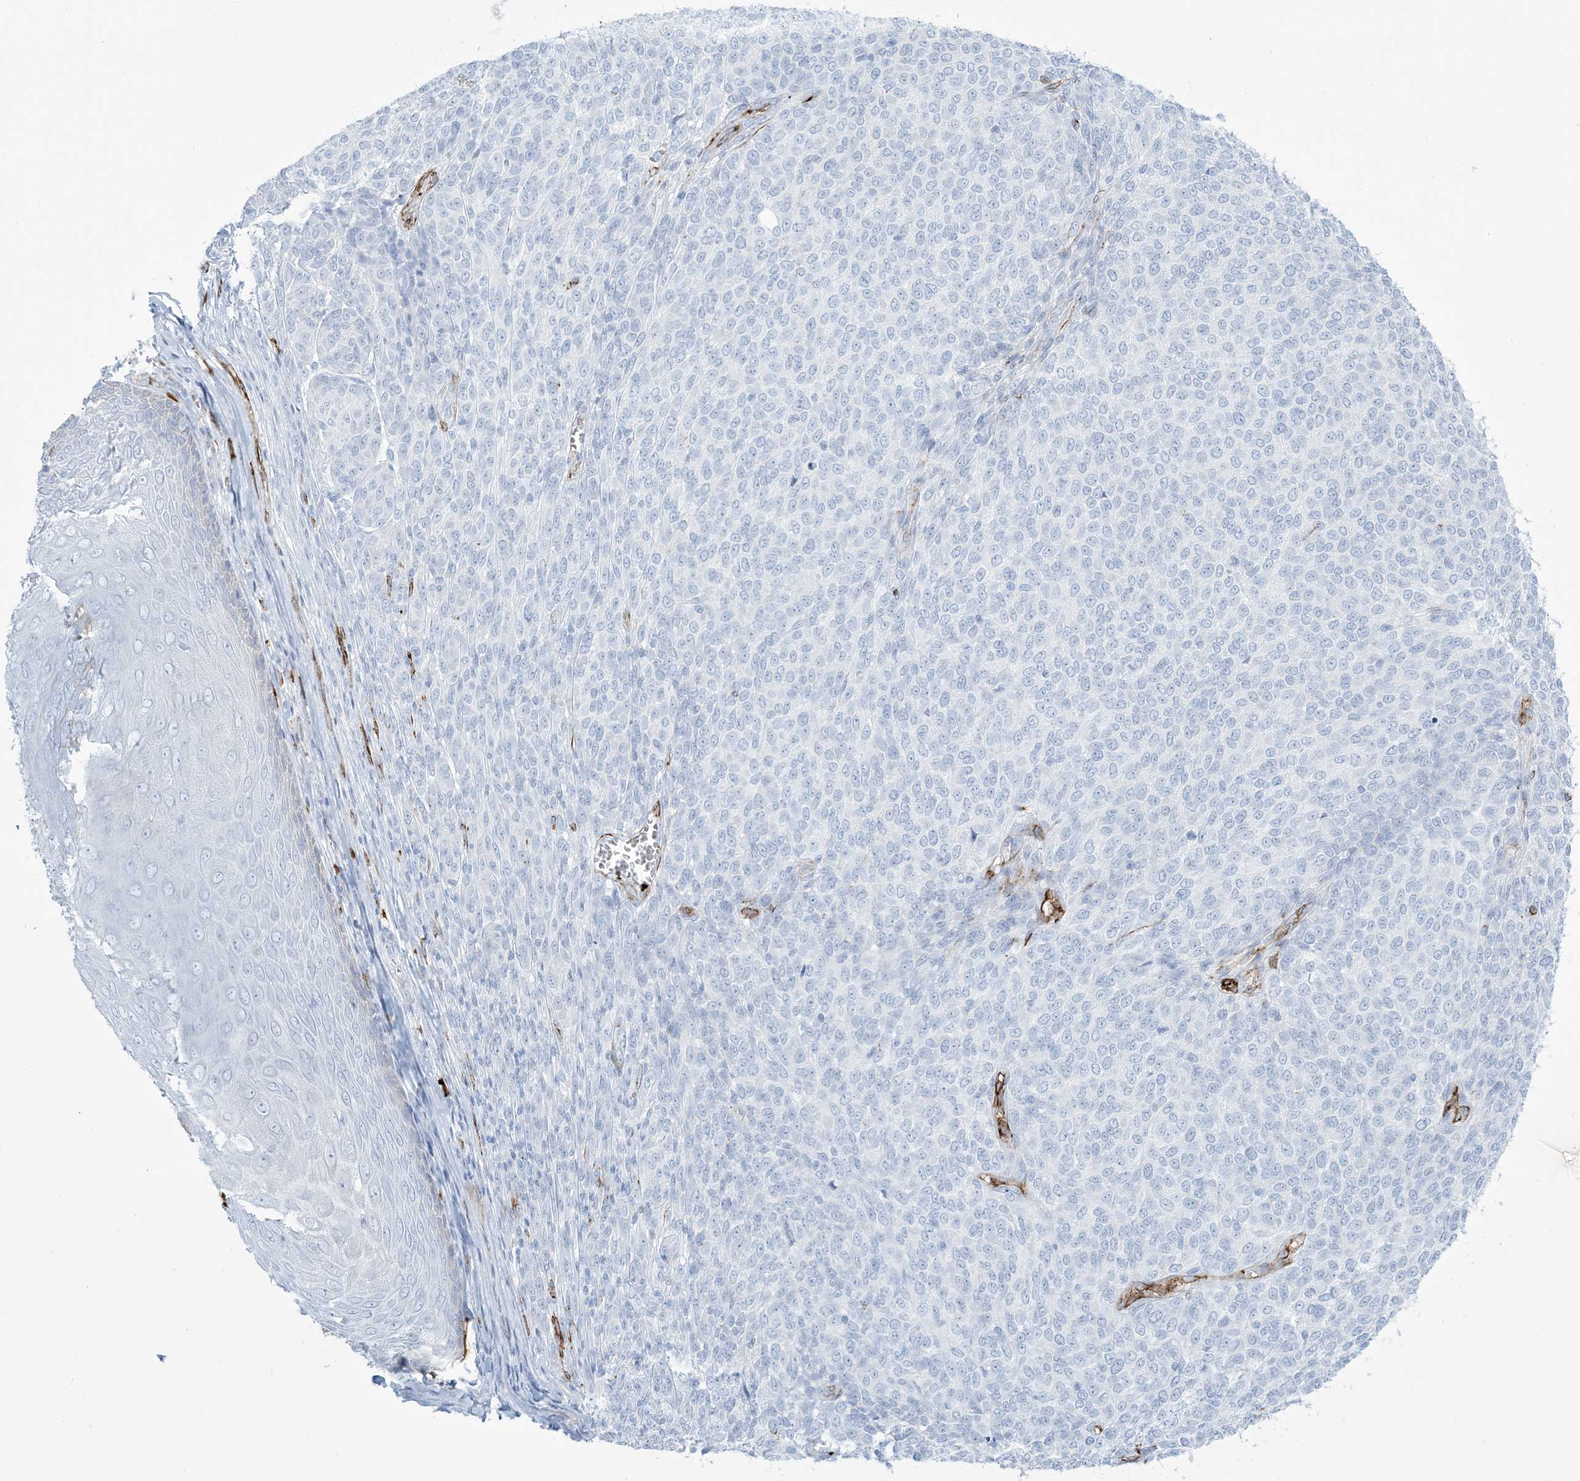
{"staining": {"intensity": "negative", "quantity": "none", "location": "none"}, "tissue": "melanoma", "cell_type": "Tumor cells", "image_type": "cancer", "snomed": [{"axis": "morphology", "description": "Malignant melanoma, NOS"}, {"axis": "topography", "description": "Skin"}], "caption": "An immunohistochemistry micrograph of malignant melanoma is shown. There is no staining in tumor cells of malignant melanoma.", "gene": "EPS8L3", "patient": {"sex": "male", "age": 49}}